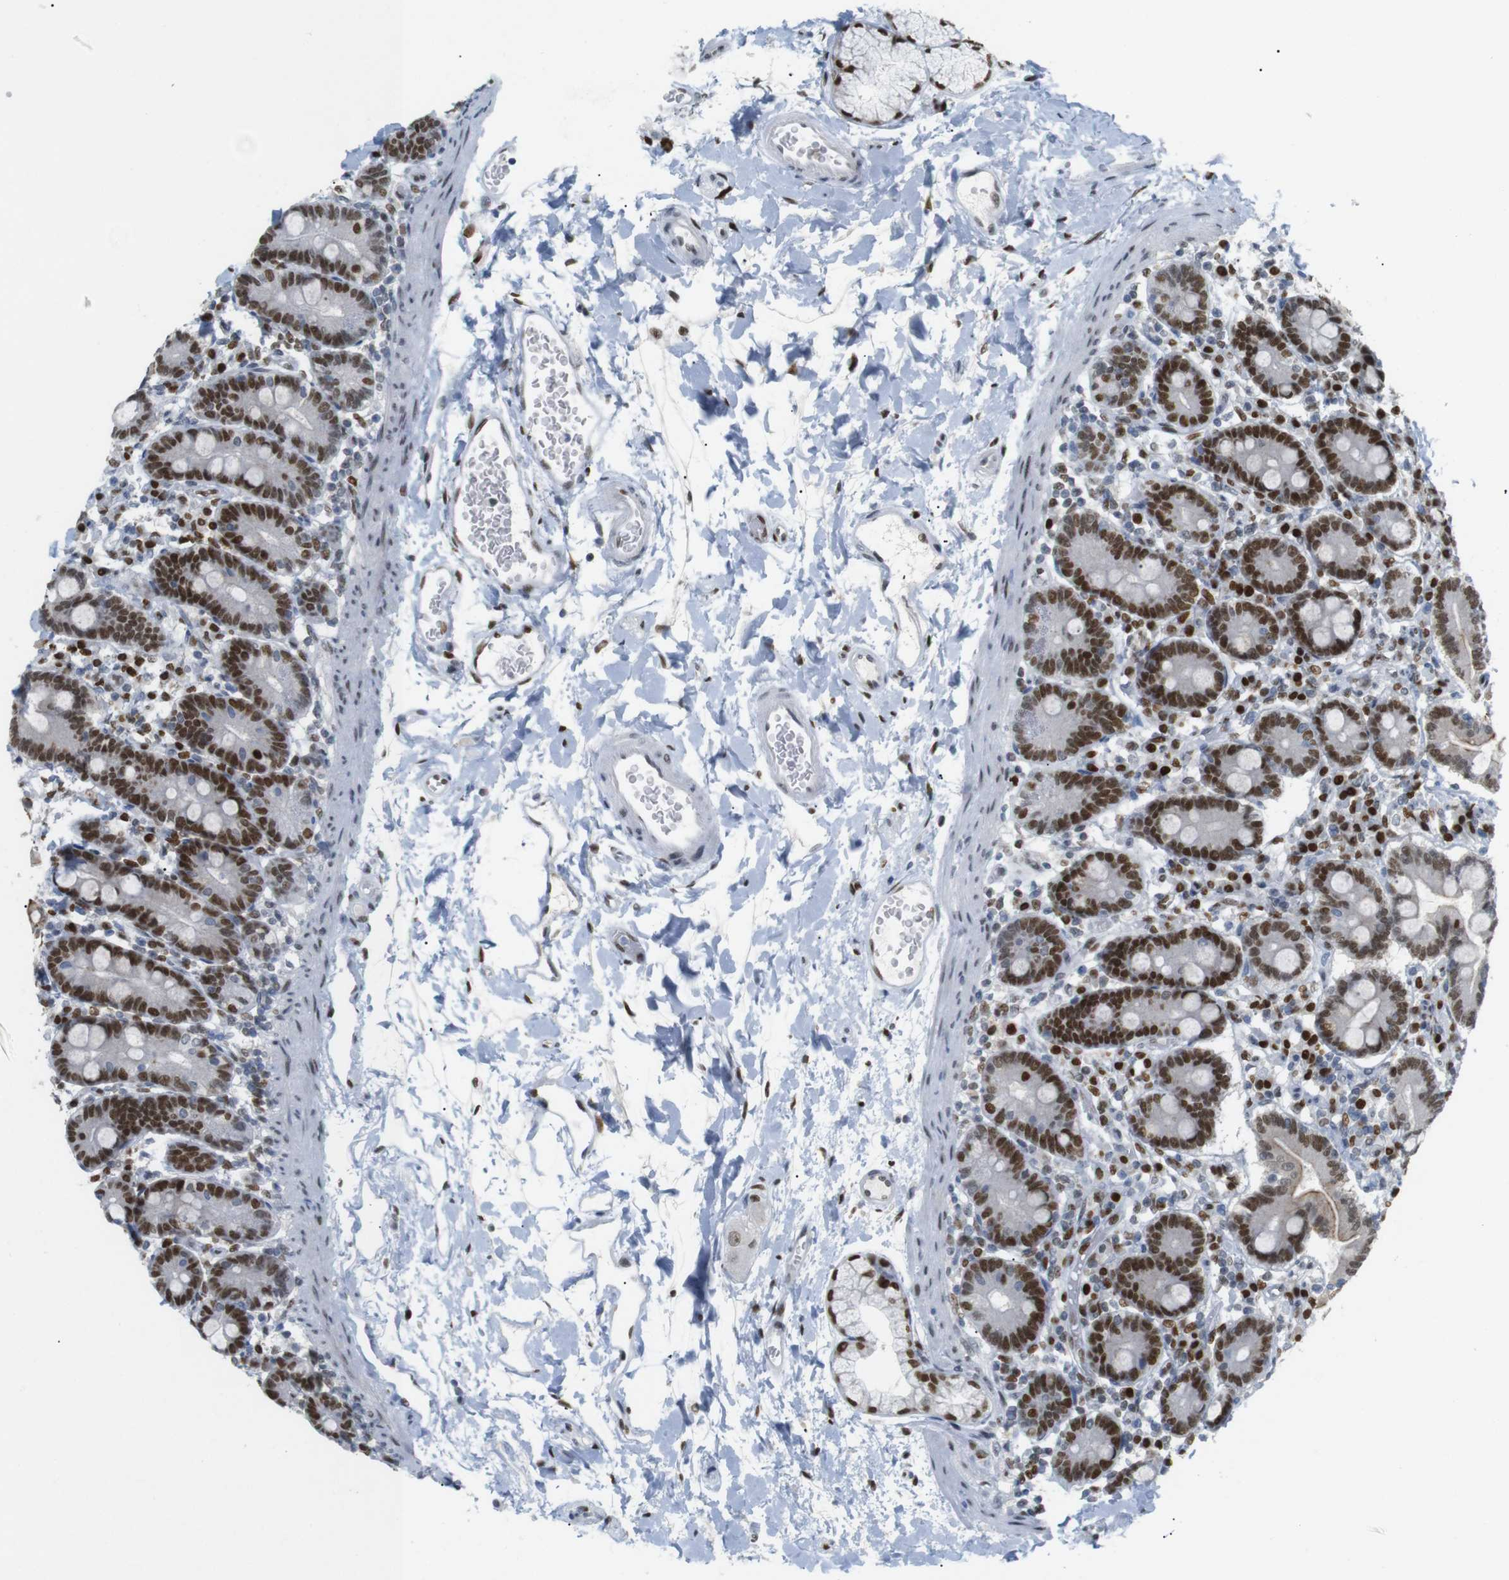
{"staining": {"intensity": "strong", "quantity": ">75%", "location": "cytoplasmic/membranous,nuclear"}, "tissue": "duodenum", "cell_type": "Glandular cells", "image_type": "normal", "snomed": [{"axis": "morphology", "description": "Normal tissue, NOS"}, {"axis": "topography", "description": "Duodenum"}], "caption": "Unremarkable duodenum shows strong cytoplasmic/membranous,nuclear expression in about >75% of glandular cells, visualized by immunohistochemistry.", "gene": "RIOX2", "patient": {"sex": "male", "age": 54}}